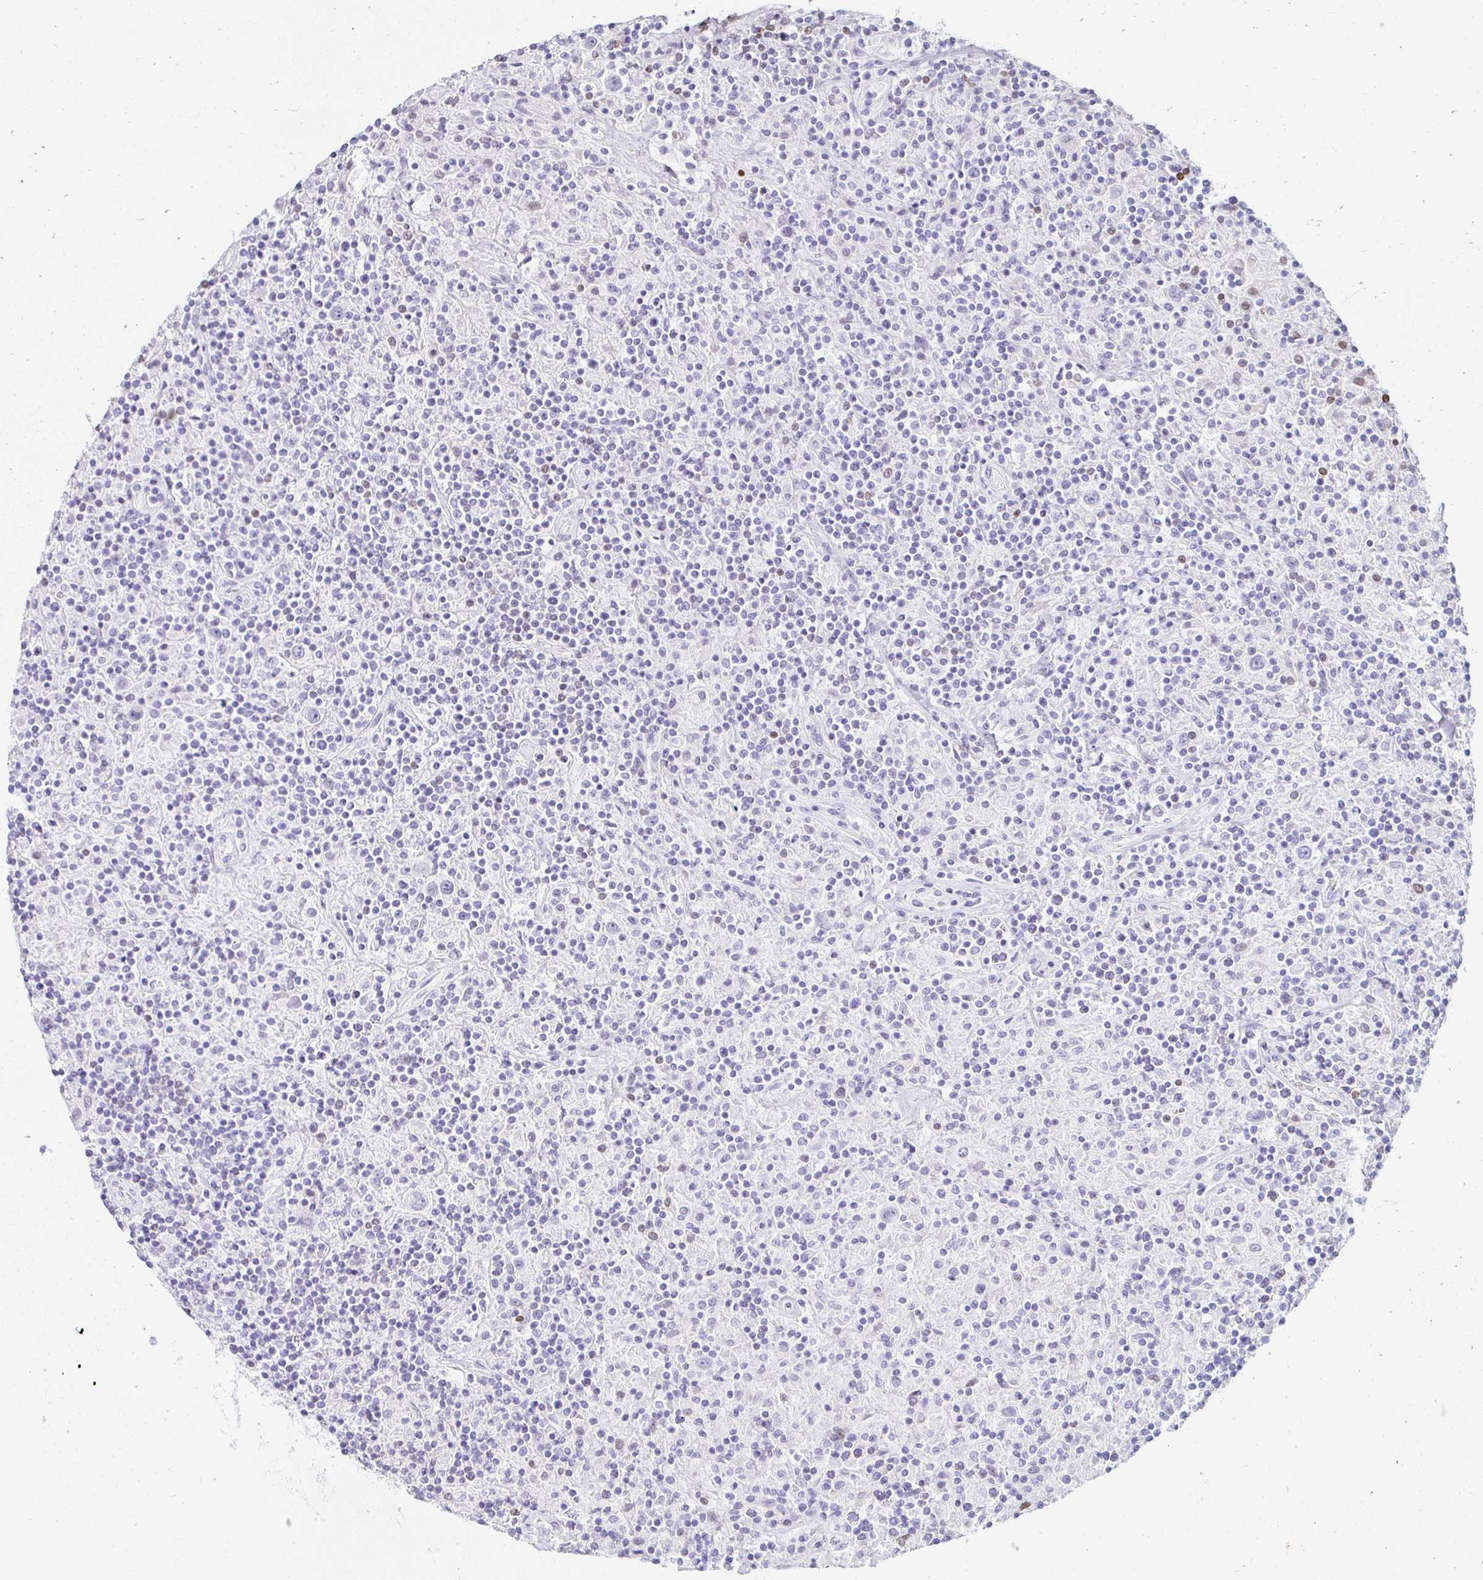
{"staining": {"intensity": "negative", "quantity": "none", "location": "none"}, "tissue": "lymphoma", "cell_type": "Tumor cells", "image_type": "cancer", "snomed": [{"axis": "morphology", "description": "Hodgkin's disease, NOS"}, {"axis": "topography", "description": "Lymph node"}], "caption": "A histopathology image of Hodgkin's disease stained for a protein exhibits no brown staining in tumor cells. (Stains: DAB immunohistochemistry (IHC) with hematoxylin counter stain, Microscopy: brightfield microscopy at high magnification).", "gene": "CAPSL", "patient": {"sex": "male", "age": 70}}